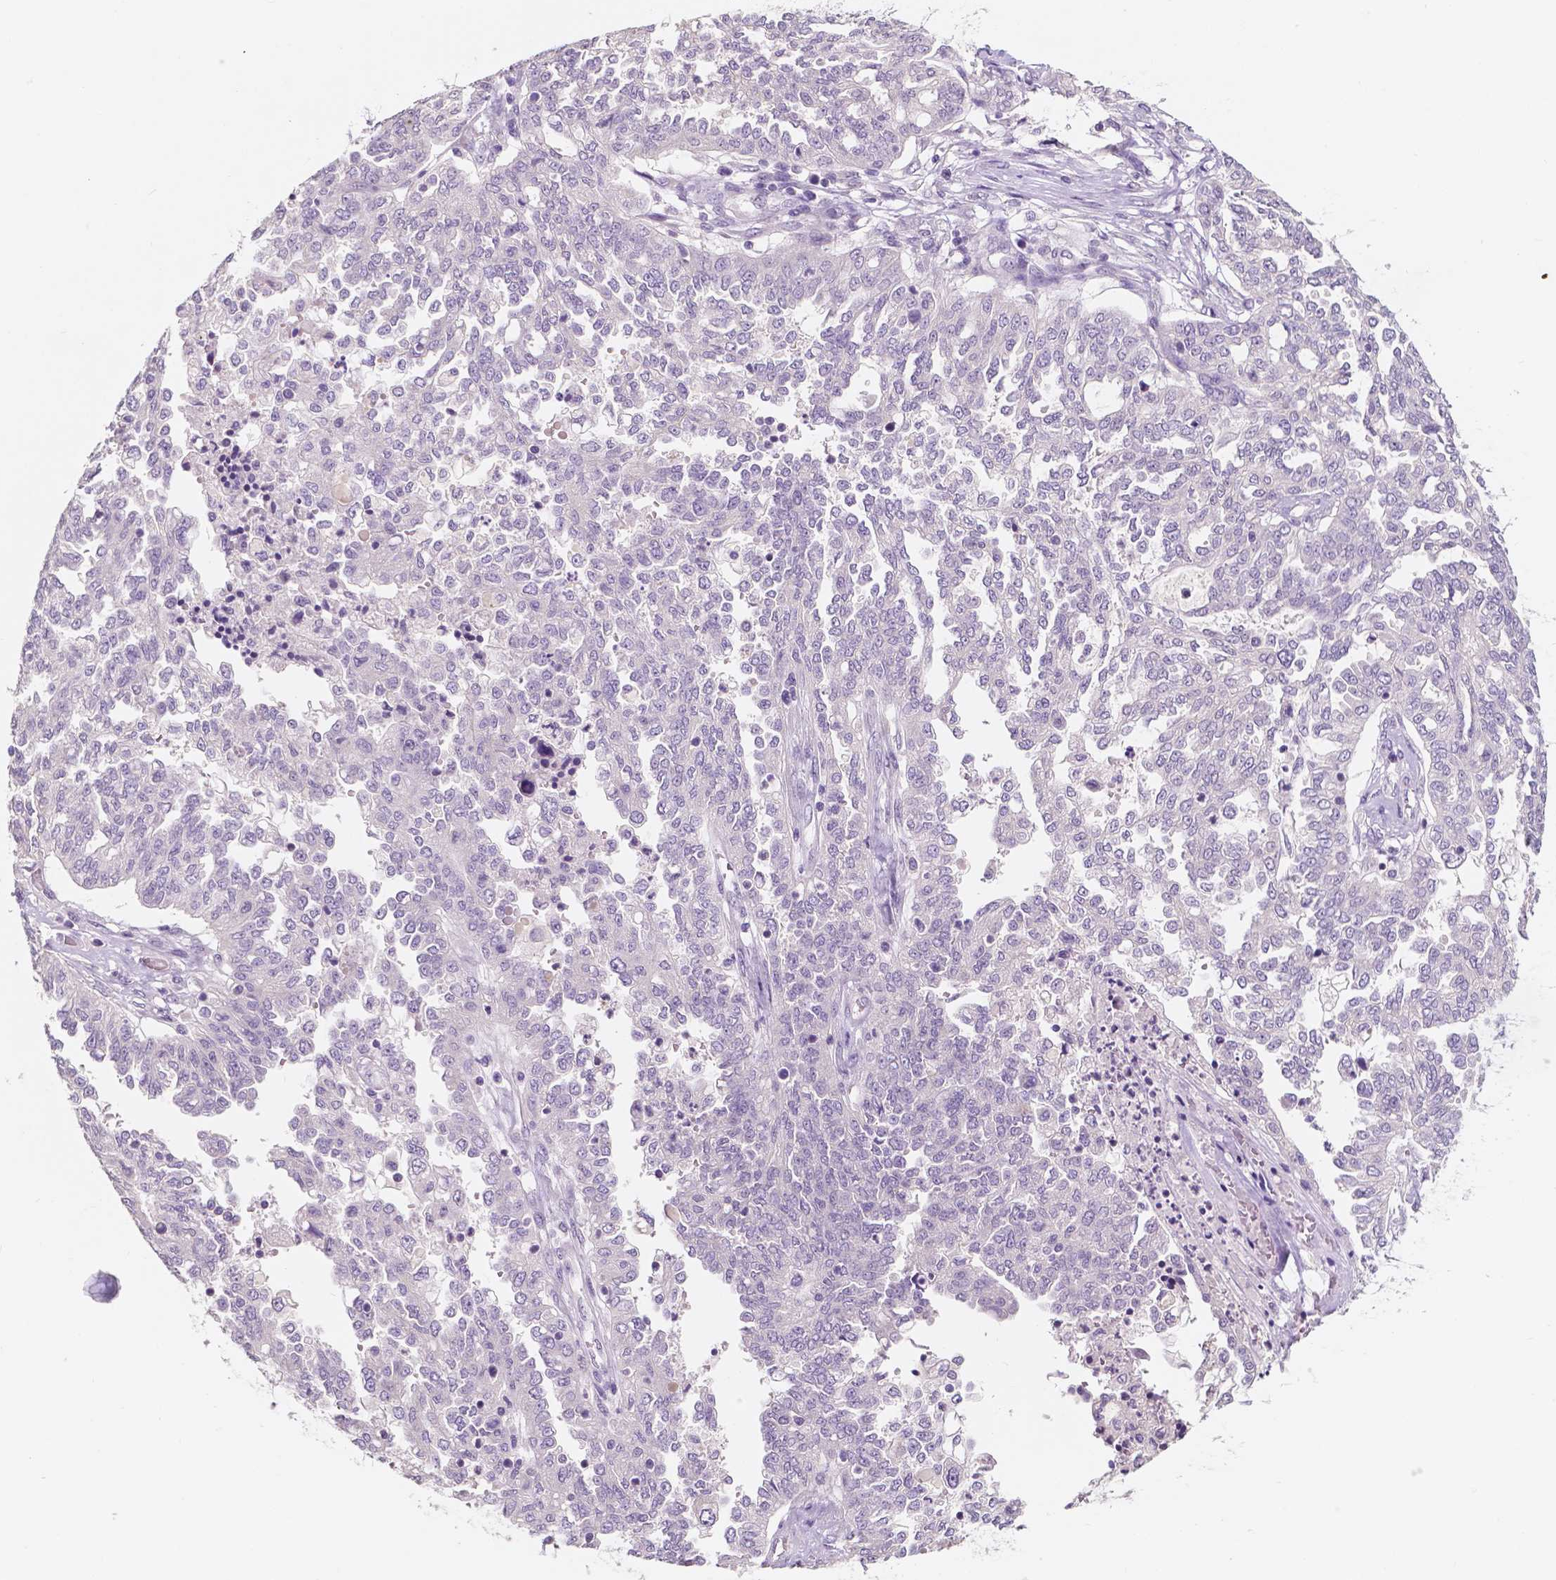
{"staining": {"intensity": "negative", "quantity": "none", "location": "none"}, "tissue": "ovarian cancer", "cell_type": "Tumor cells", "image_type": "cancer", "snomed": [{"axis": "morphology", "description": "Cystadenocarcinoma, serous, NOS"}, {"axis": "topography", "description": "Ovary"}], "caption": "Ovarian cancer was stained to show a protein in brown. There is no significant positivity in tumor cells.", "gene": "TAL1", "patient": {"sex": "female", "age": 67}}